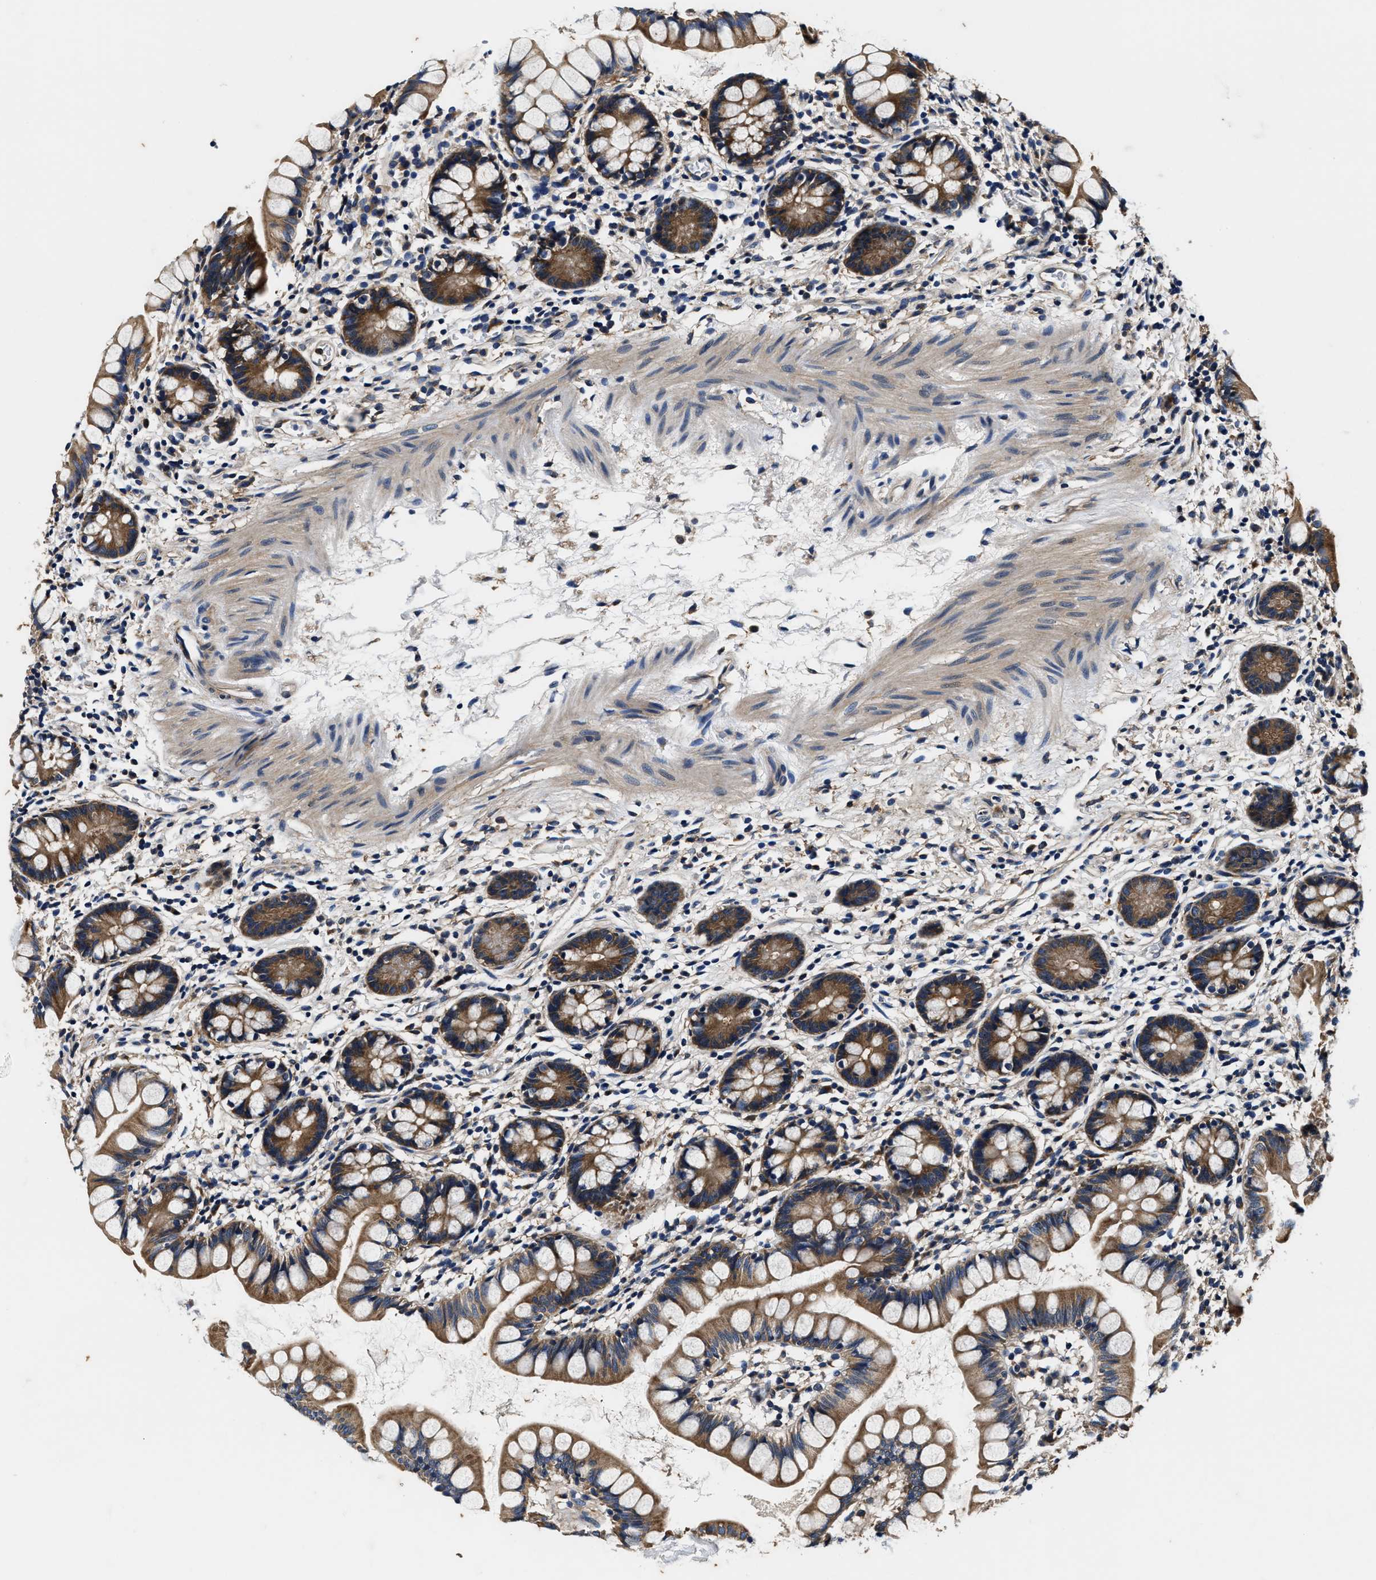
{"staining": {"intensity": "strong", "quantity": ">75%", "location": "cytoplasmic/membranous"}, "tissue": "small intestine", "cell_type": "Glandular cells", "image_type": "normal", "snomed": [{"axis": "morphology", "description": "Normal tissue, NOS"}, {"axis": "topography", "description": "Small intestine"}], "caption": "Immunohistochemistry (IHC) image of unremarkable small intestine: human small intestine stained using immunohistochemistry (IHC) displays high levels of strong protein expression localized specifically in the cytoplasmic/membranous of glandular cells, appearing as a cytoplasmic/membranous brown color.", "gene": "PI4KB", "patient": {"sex": "female", "age": 84}}